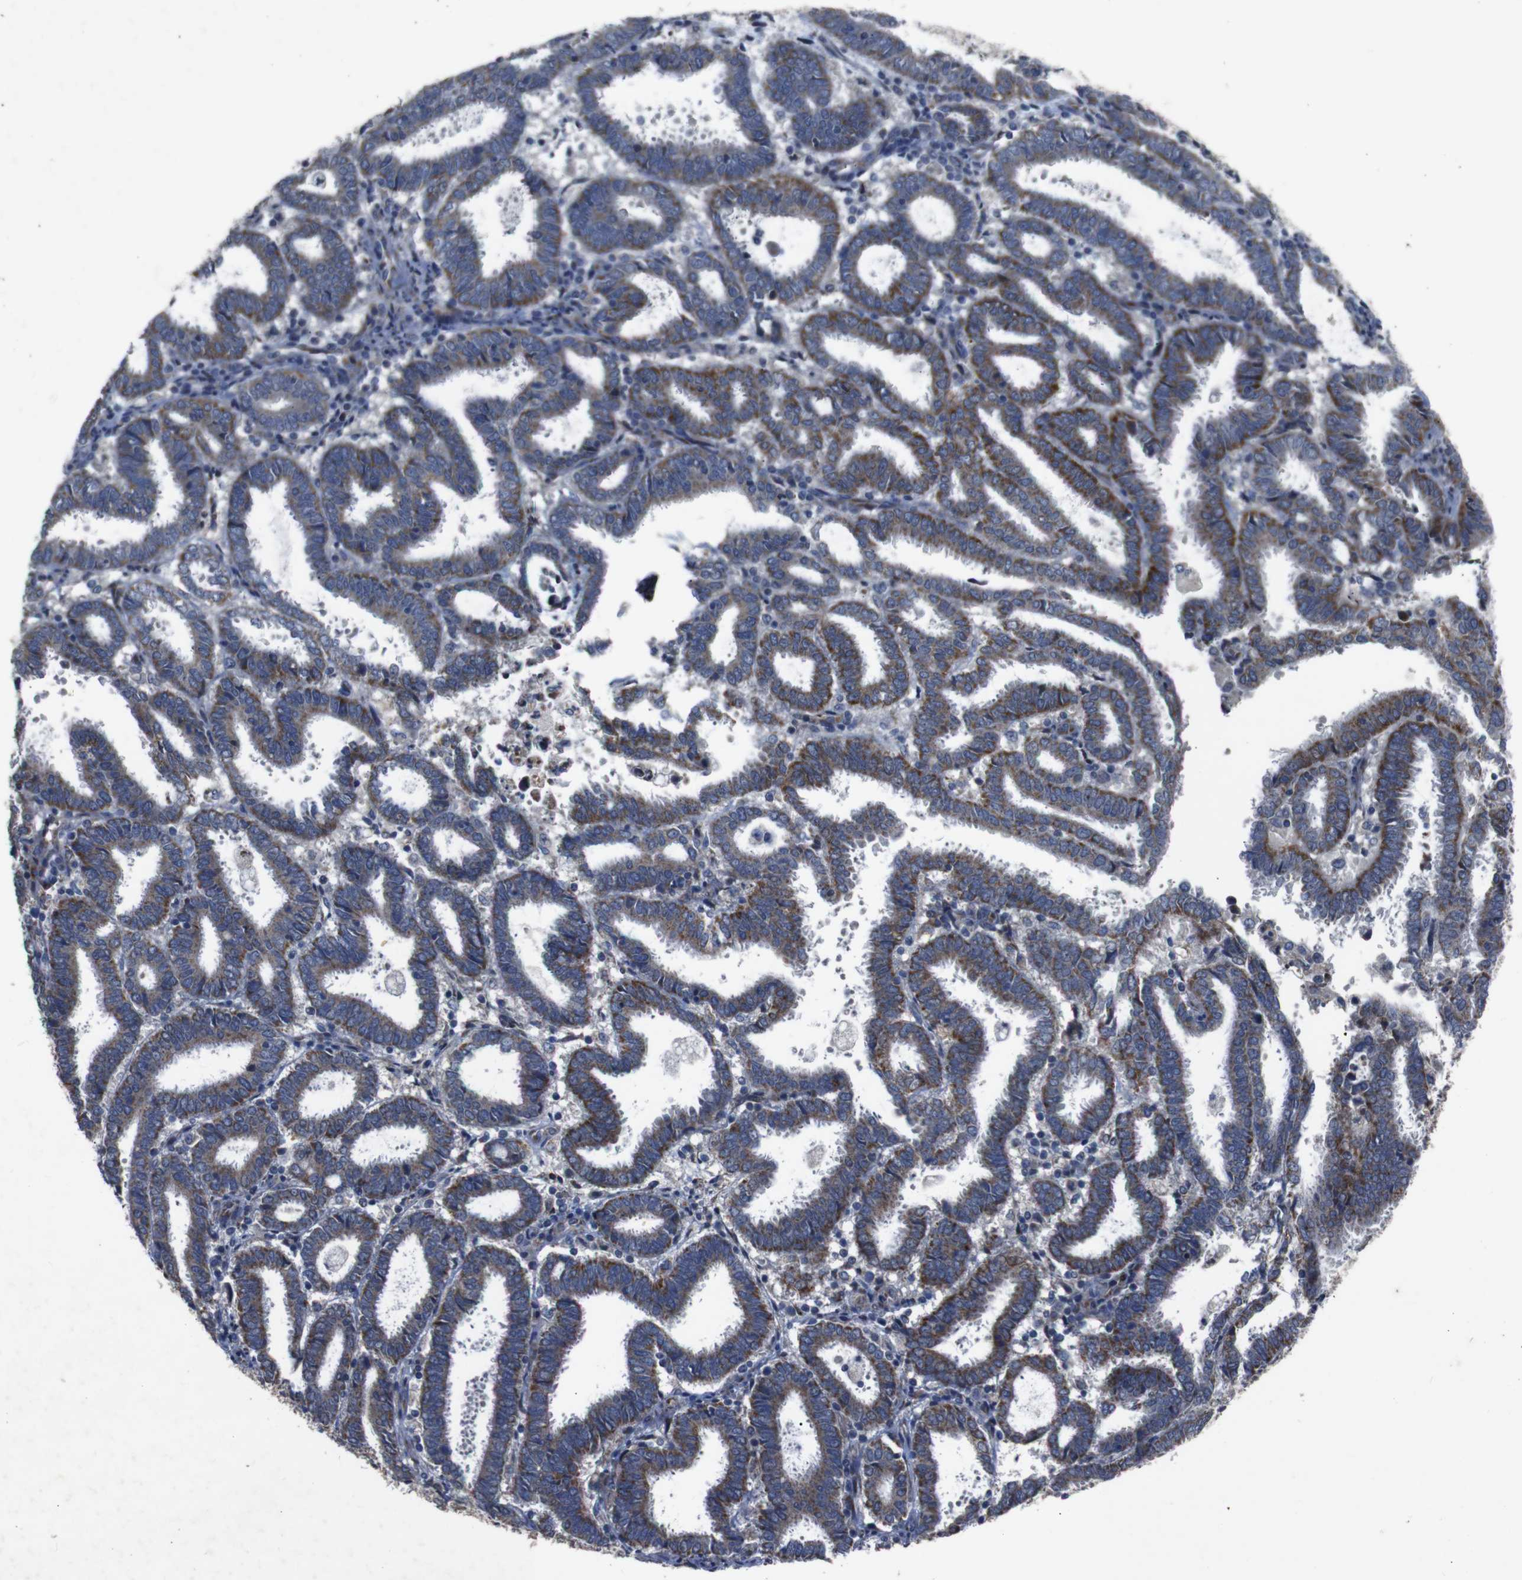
{"staining": {"intensity": "moderate", "quantity": "25%-75%", "location": "cytoplasmic/membranous"}, "tissue": "endometrial cancer", "cell_type": "Tumor cells", "image_type": "cancer", "snomed": [{"axis": "morphology", "description": "Adenocarcinoma, NOS"}, {"axis": "topography", "description": "Uterus"}], "caption": "A histopathology image of adenocarcinoma (endometrial) stained for a protein reveals moderate cytoplasmic/membranous brown staining in tumor cells. The protein of interest is shown in brown color, while the nuclei are stained blue.", "gene": "CHST10", "patient": {"sex": "female", "age": 83}}